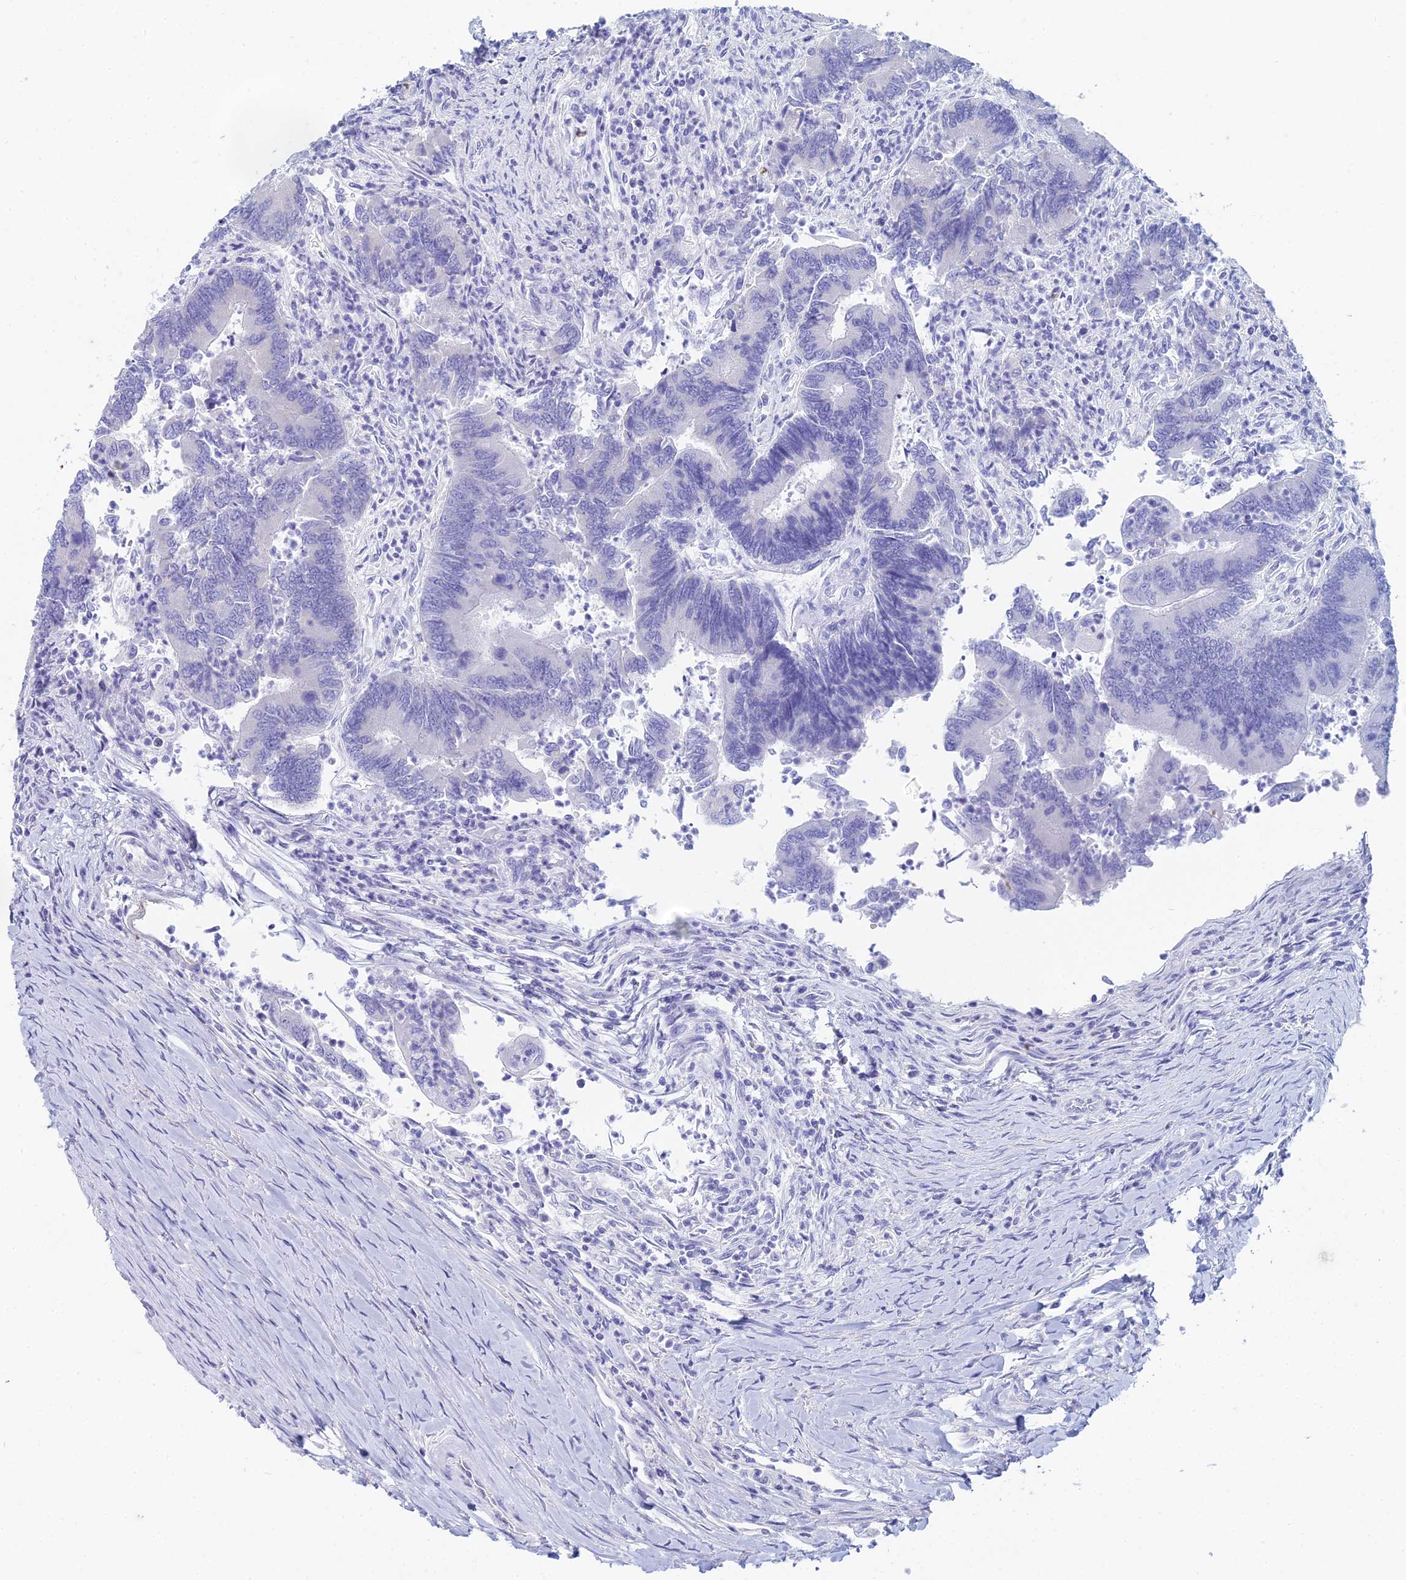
{"staining": {"intensity": "negative", "quantity": "none", "location": "none"}, "tissue": "colorectal cancer", "cell_type": "Tumor cells", "image_type": "cancer", "snomed": [{"axis": "morphology", "description": "Adenocarcinoma, NOS"}, {"axis": "topography", "description": "Colon"}], "caption": "Immunohistochemical staining of colorectal cancer exhibits no significant staining in tumor cells.", "gene": "EEF2KMT", "patient": {"sex": "female", "age": 67}}